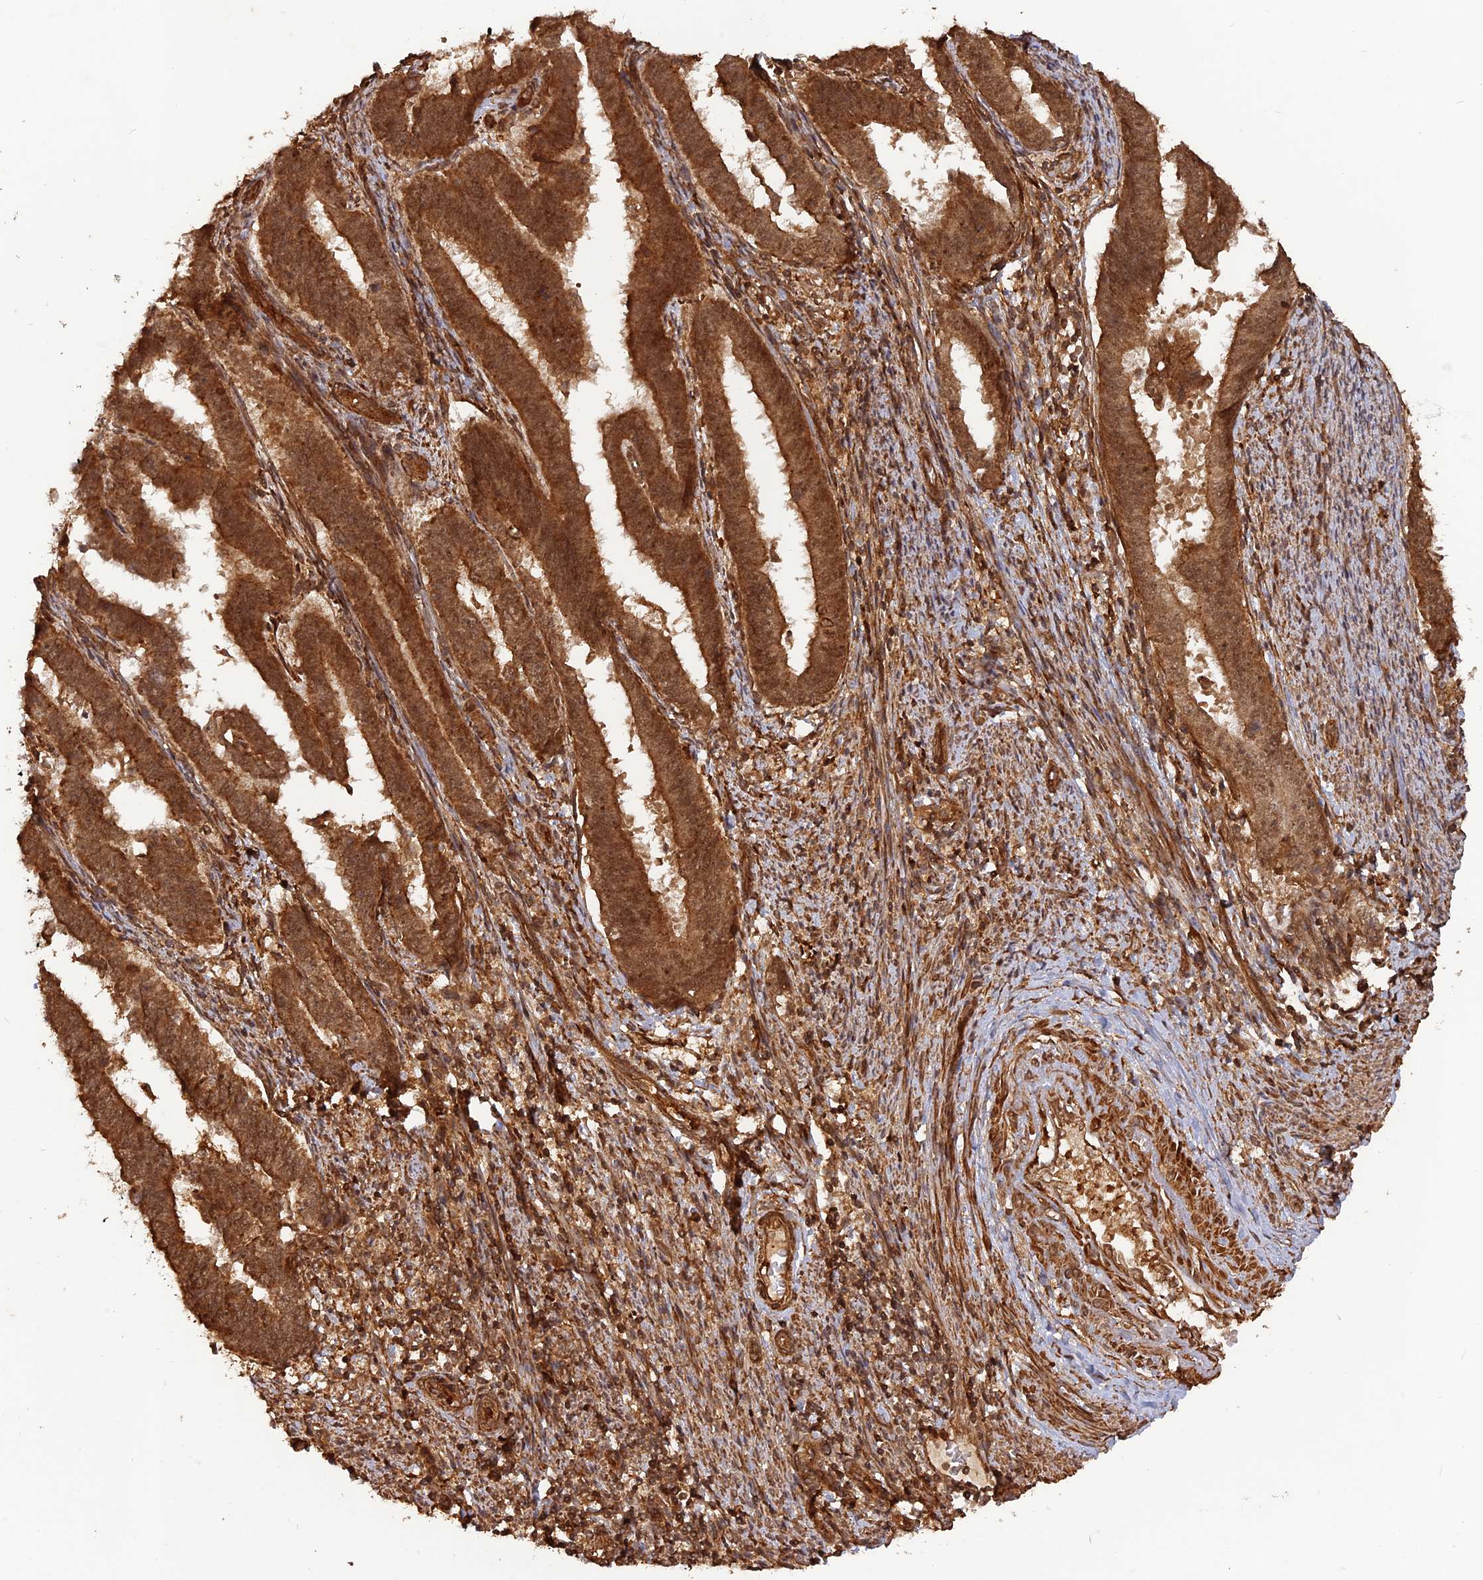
{"staining": {"intensity": "moderate", "quantity": ">75%", "location": "cytoplasmic/membranous"}, "tissue": "endometrial cancer", "cell_type": "Tumor cells", "image_type": "cancer", "snomed": [{"axis": "morphology", "description": "Adenocarcinoma, NOS"}, {"axis": "topography", "description": "Endometrium"}], "caption": "Immunohistochemistry histopathology image of human endometrial cancer (adenocarcinoma) stained for a protein (brown), which demonstrates medium levels of moderate cytoplasmic/membranous positivity in about >75% of tumor cells.", "gene": "CCDC174", "patient": {"sex": "female", "age": 75}}